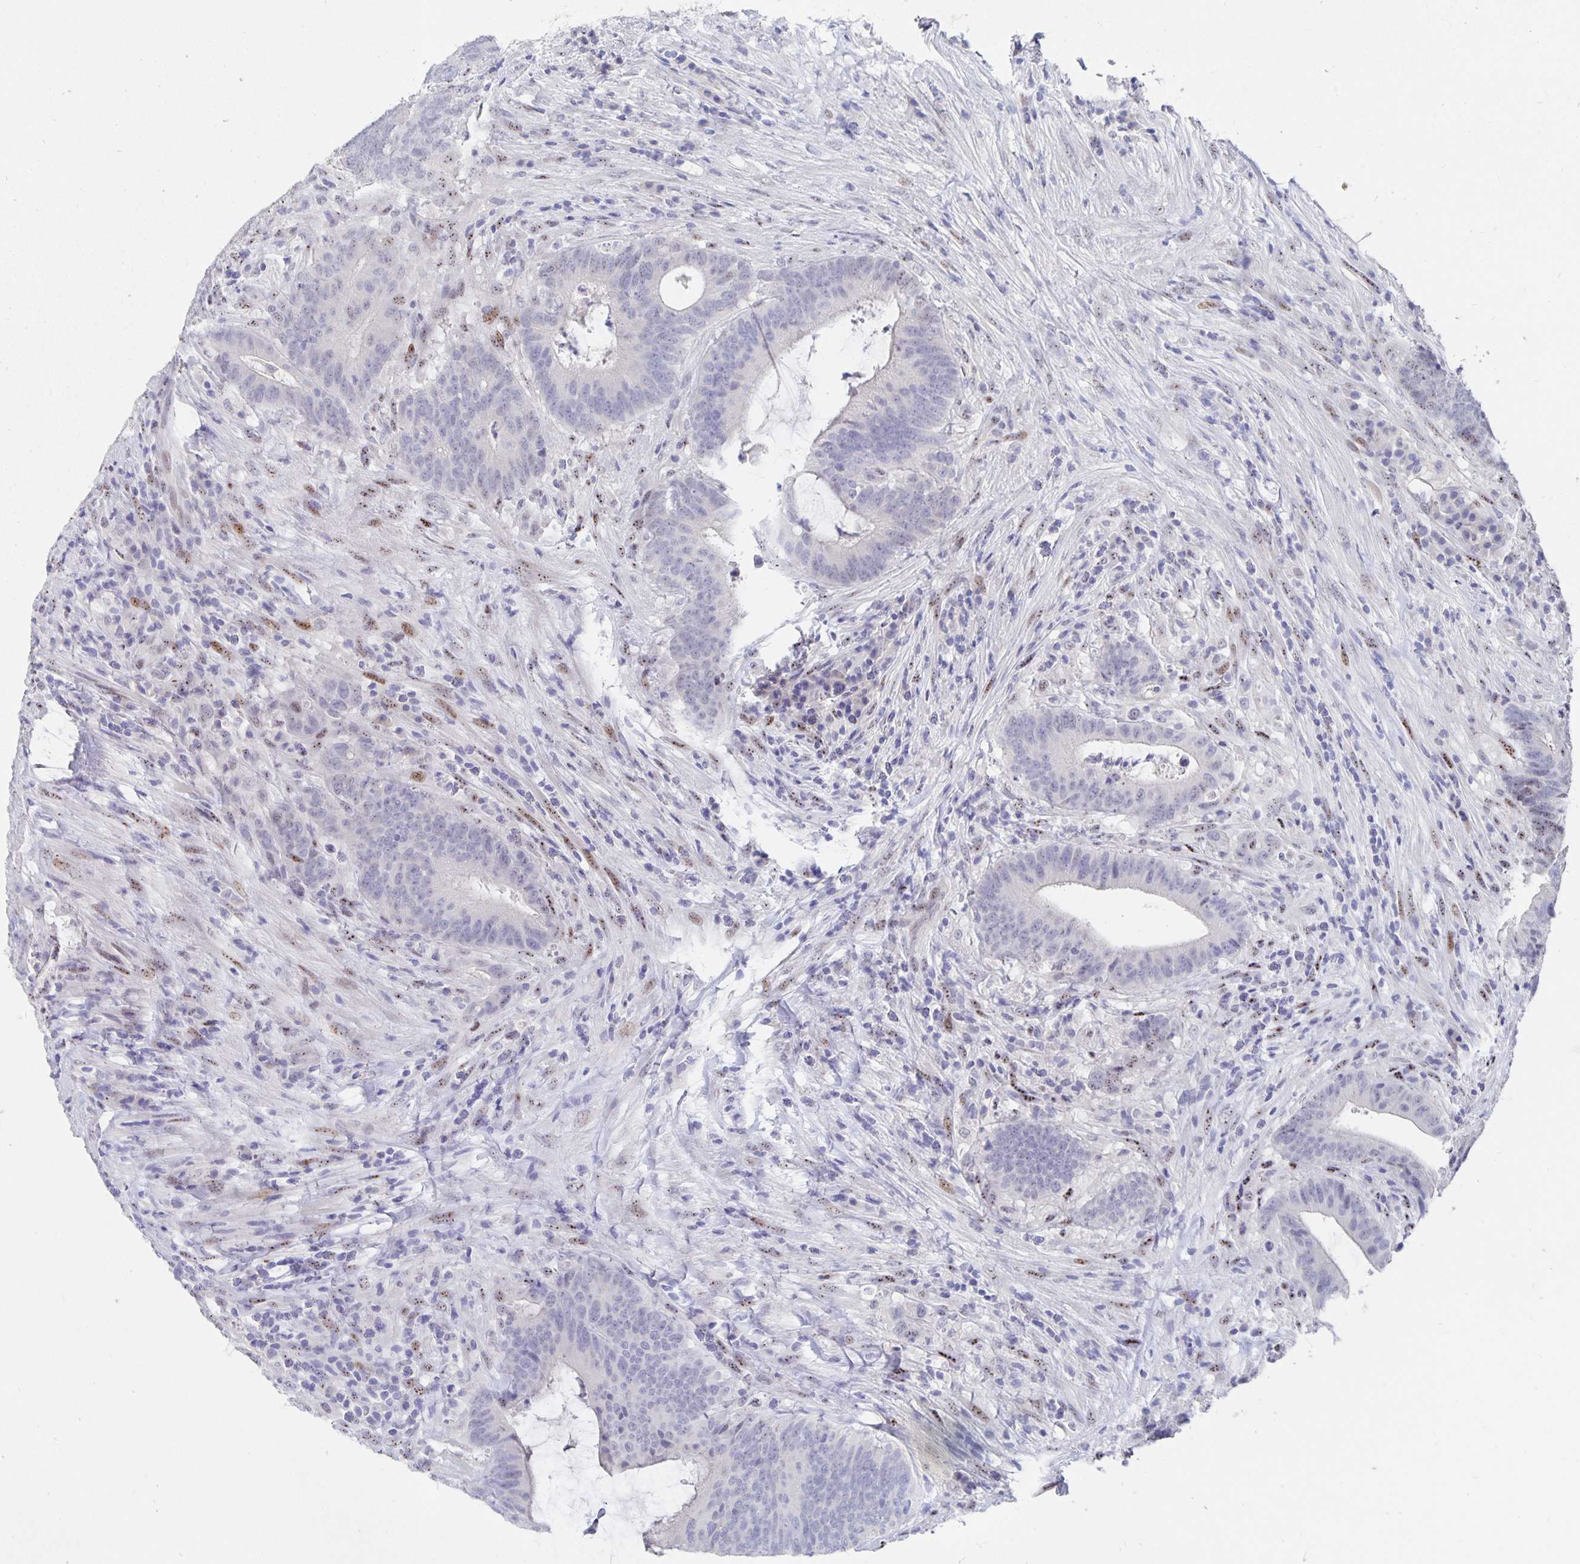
{"staining": {"intensity": "negative", "quantity": "none", "location": "none"}, "tissue": "colorectal cancer", "cell_type": "Tumor cells", "image_type": "cancer", "snomed": [{"axis": "morphology", "description": "Adenocarcinoma, NOS"}, {"axis": "topography", "description": "Colon"}], "caption": "Immunohistochemical staining of colorectal cancer displays no significant positivity in tumor cells. Nuclei are stained in blue.", "gene": "SMOC1", "patient": {"sex": "female", "age": 43}}